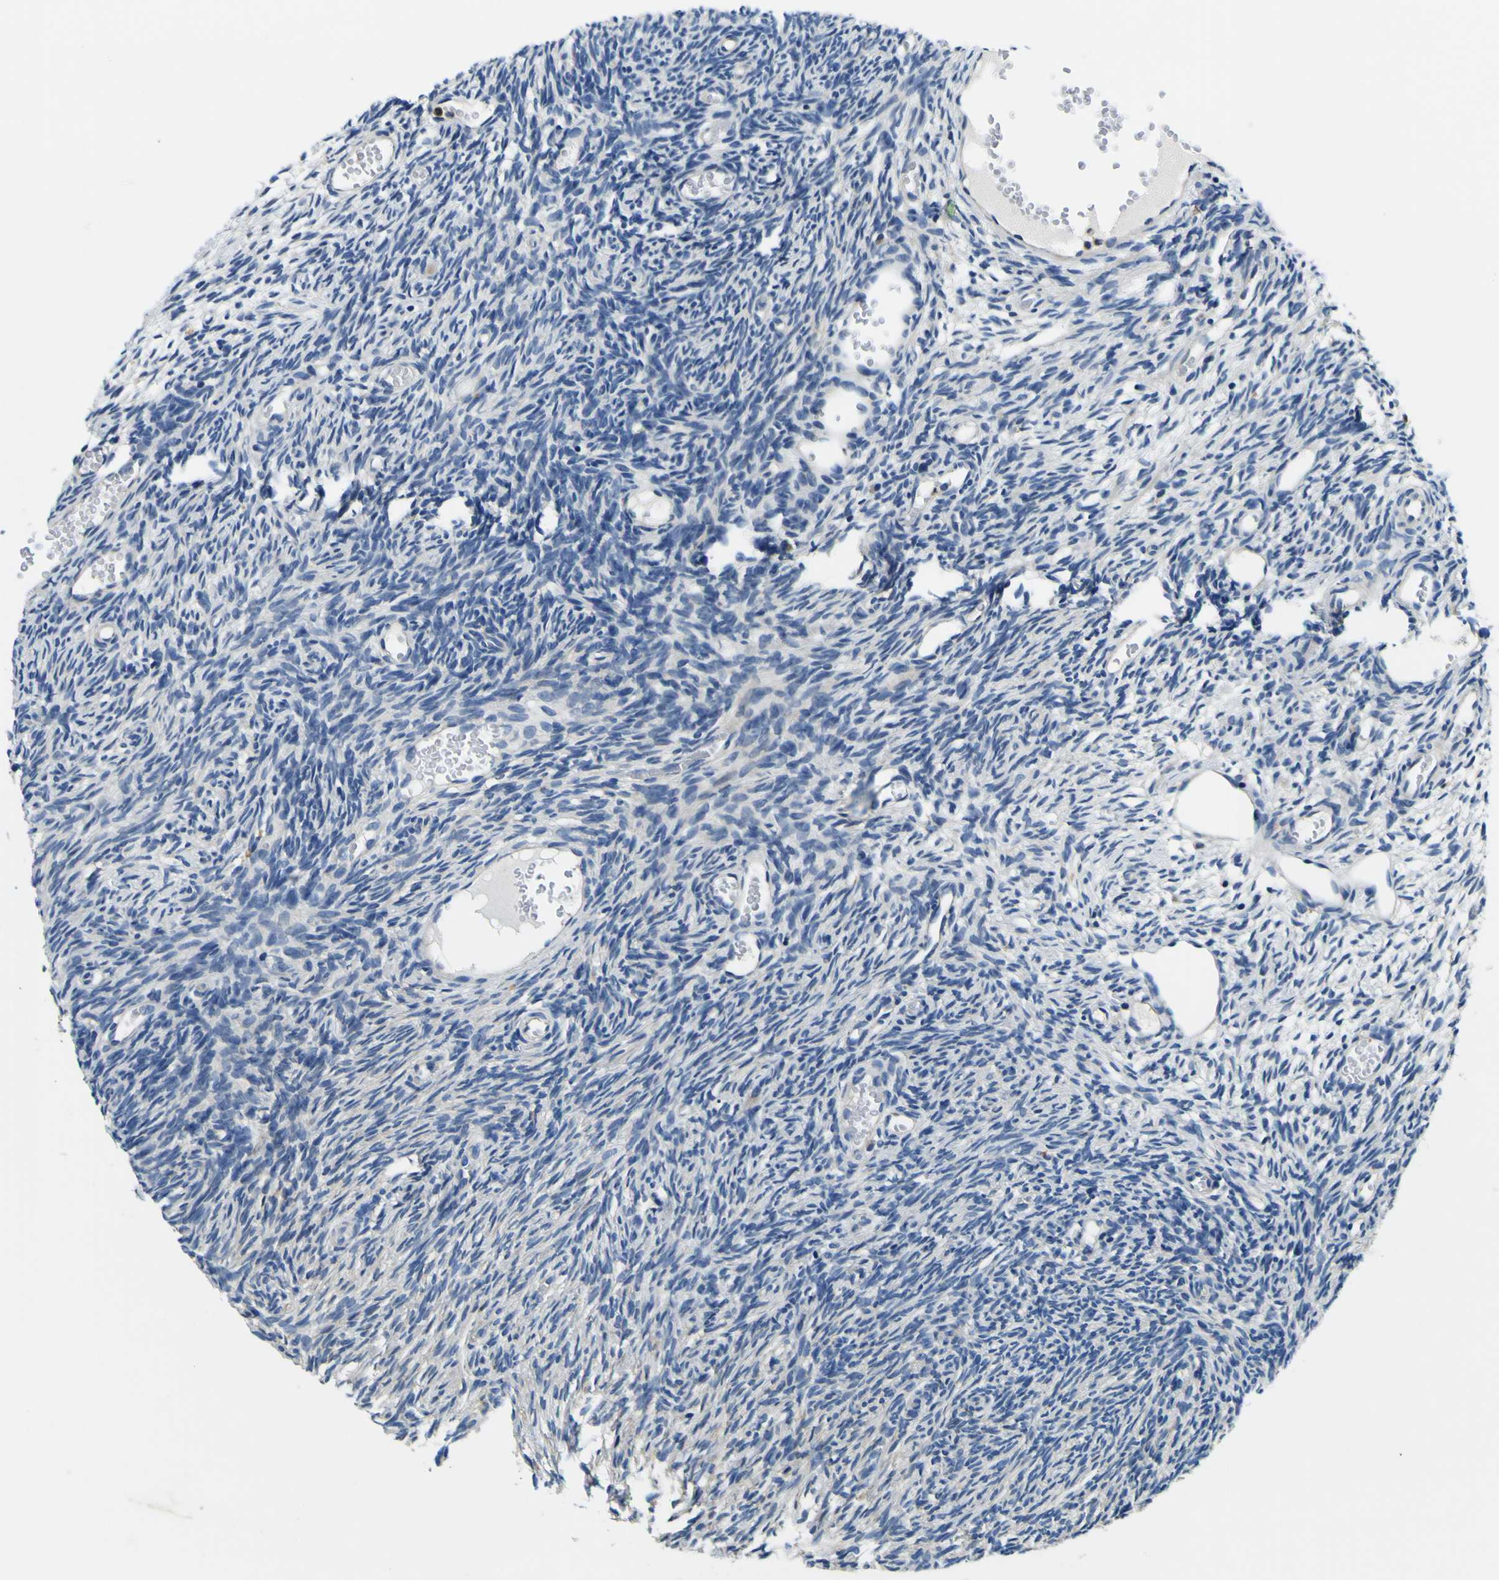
{"staining": {"intensity": "negative", "quantity": "none", "location": "none"}, "tissue": "ovary", "cell_type": "Ovarian stroma cells", "image_type": "normal", "snomed": [{"axis": "morphology", "description": "Normal tissue, NOS"}, {"axis": "topography", "description": "Ovary"}], "caption": "Unremarkable ovary was stained to show a protein in brown. There is no significant positivity in ovarian stroma cells. (DAB IHC visualized using brightfield microscopy, high magnification).", "gene": "CLSTN1", "patient": {"sex": "female", "age": 35}}